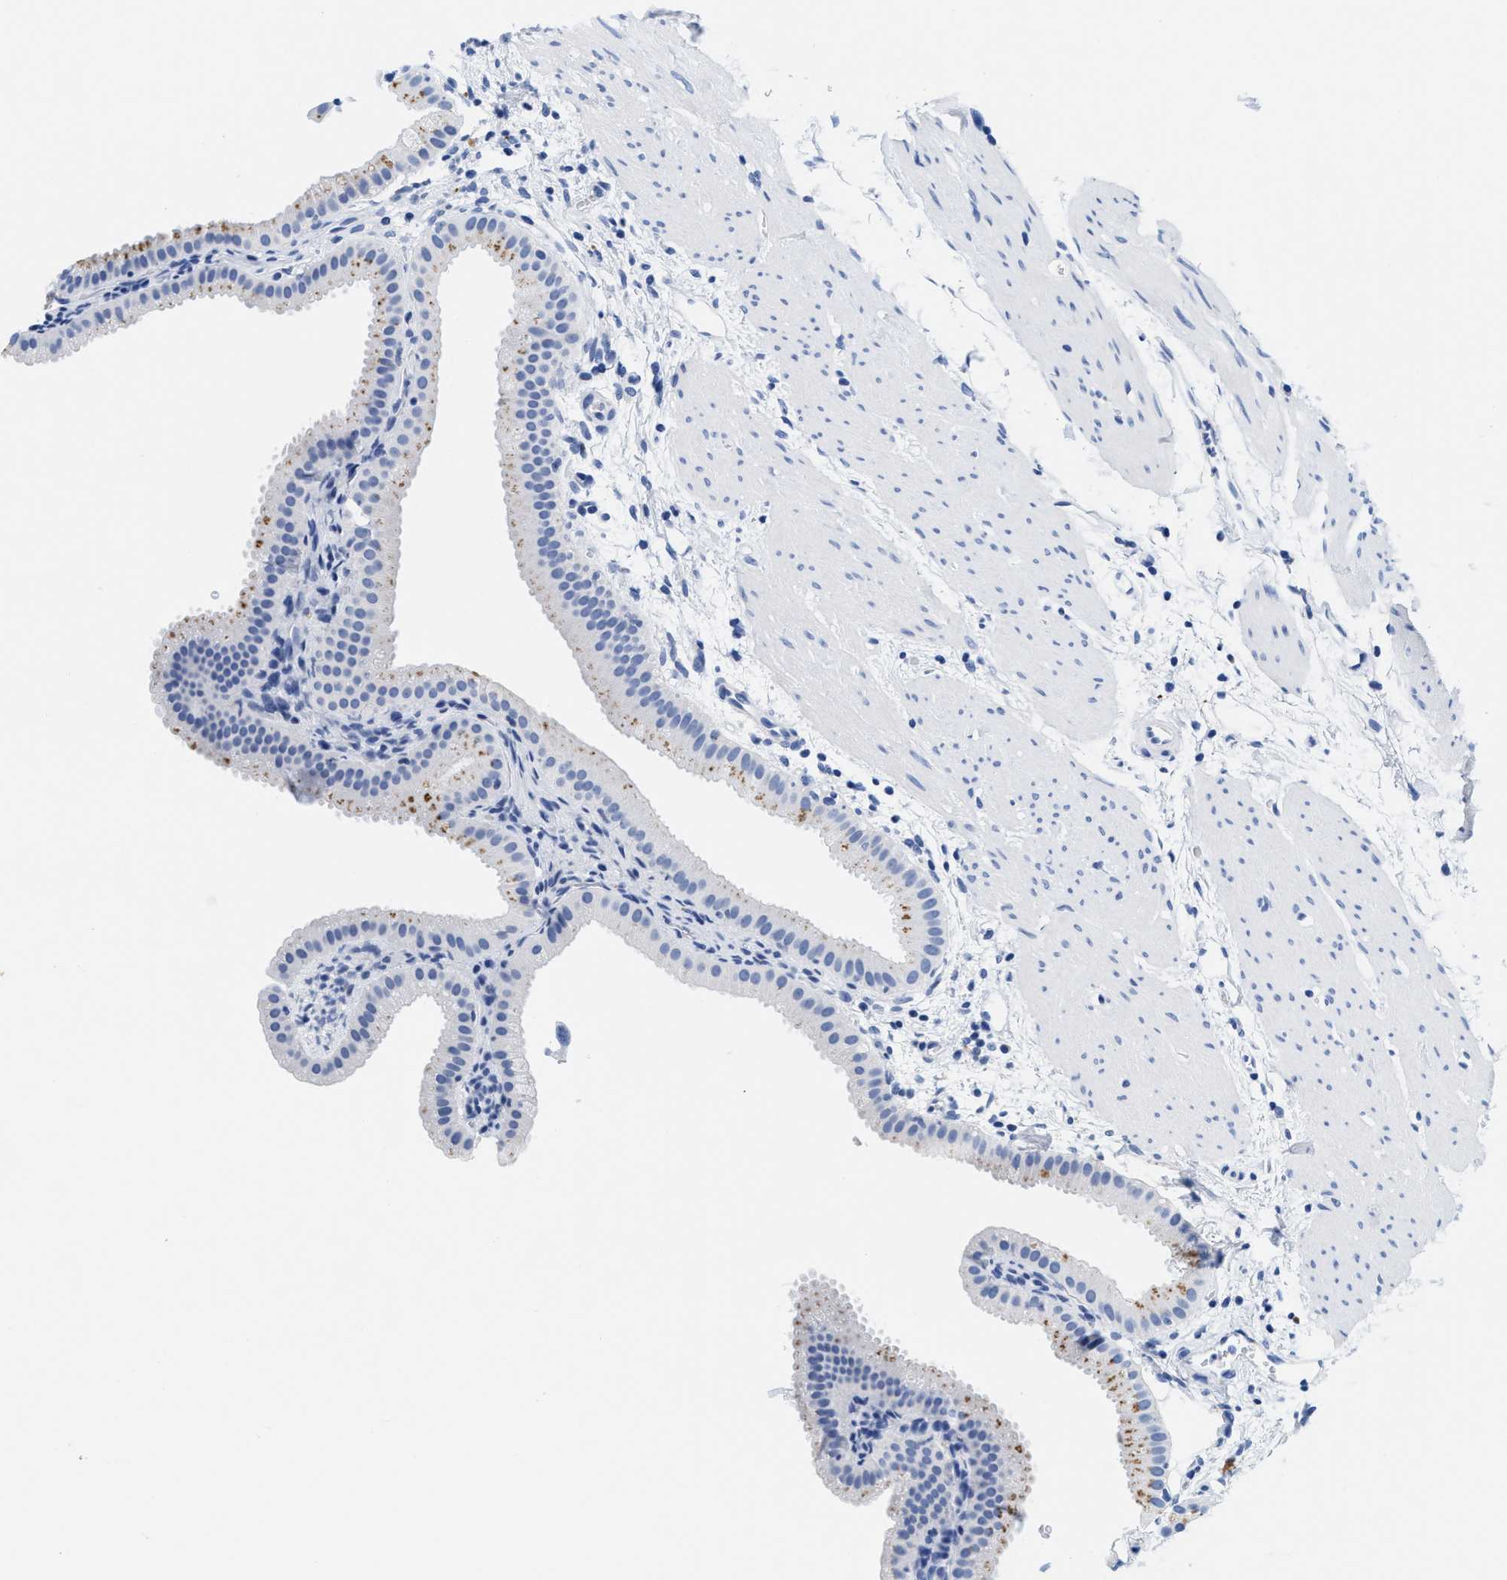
{"staining": {"intensity": "moderate", "quantity": "<25%", "location": "cytoplasmic/membranous"}, "tissue": "gallbladder", "cell_type": "Glandular cells", "image_type": "normal", "snomed": [{"axis": "morphology", "description": "Normal tissue, NOS"}, {"axis": "topography", "description": "Gallbladder"}], "caption": "Protein staining of benign gallbladder exhibits moderate cytoplasmic/membranous expression in approximately <25% of glandular cells.", "gene": "TTC3", "patient": {"sex": "female", "age": 64}}